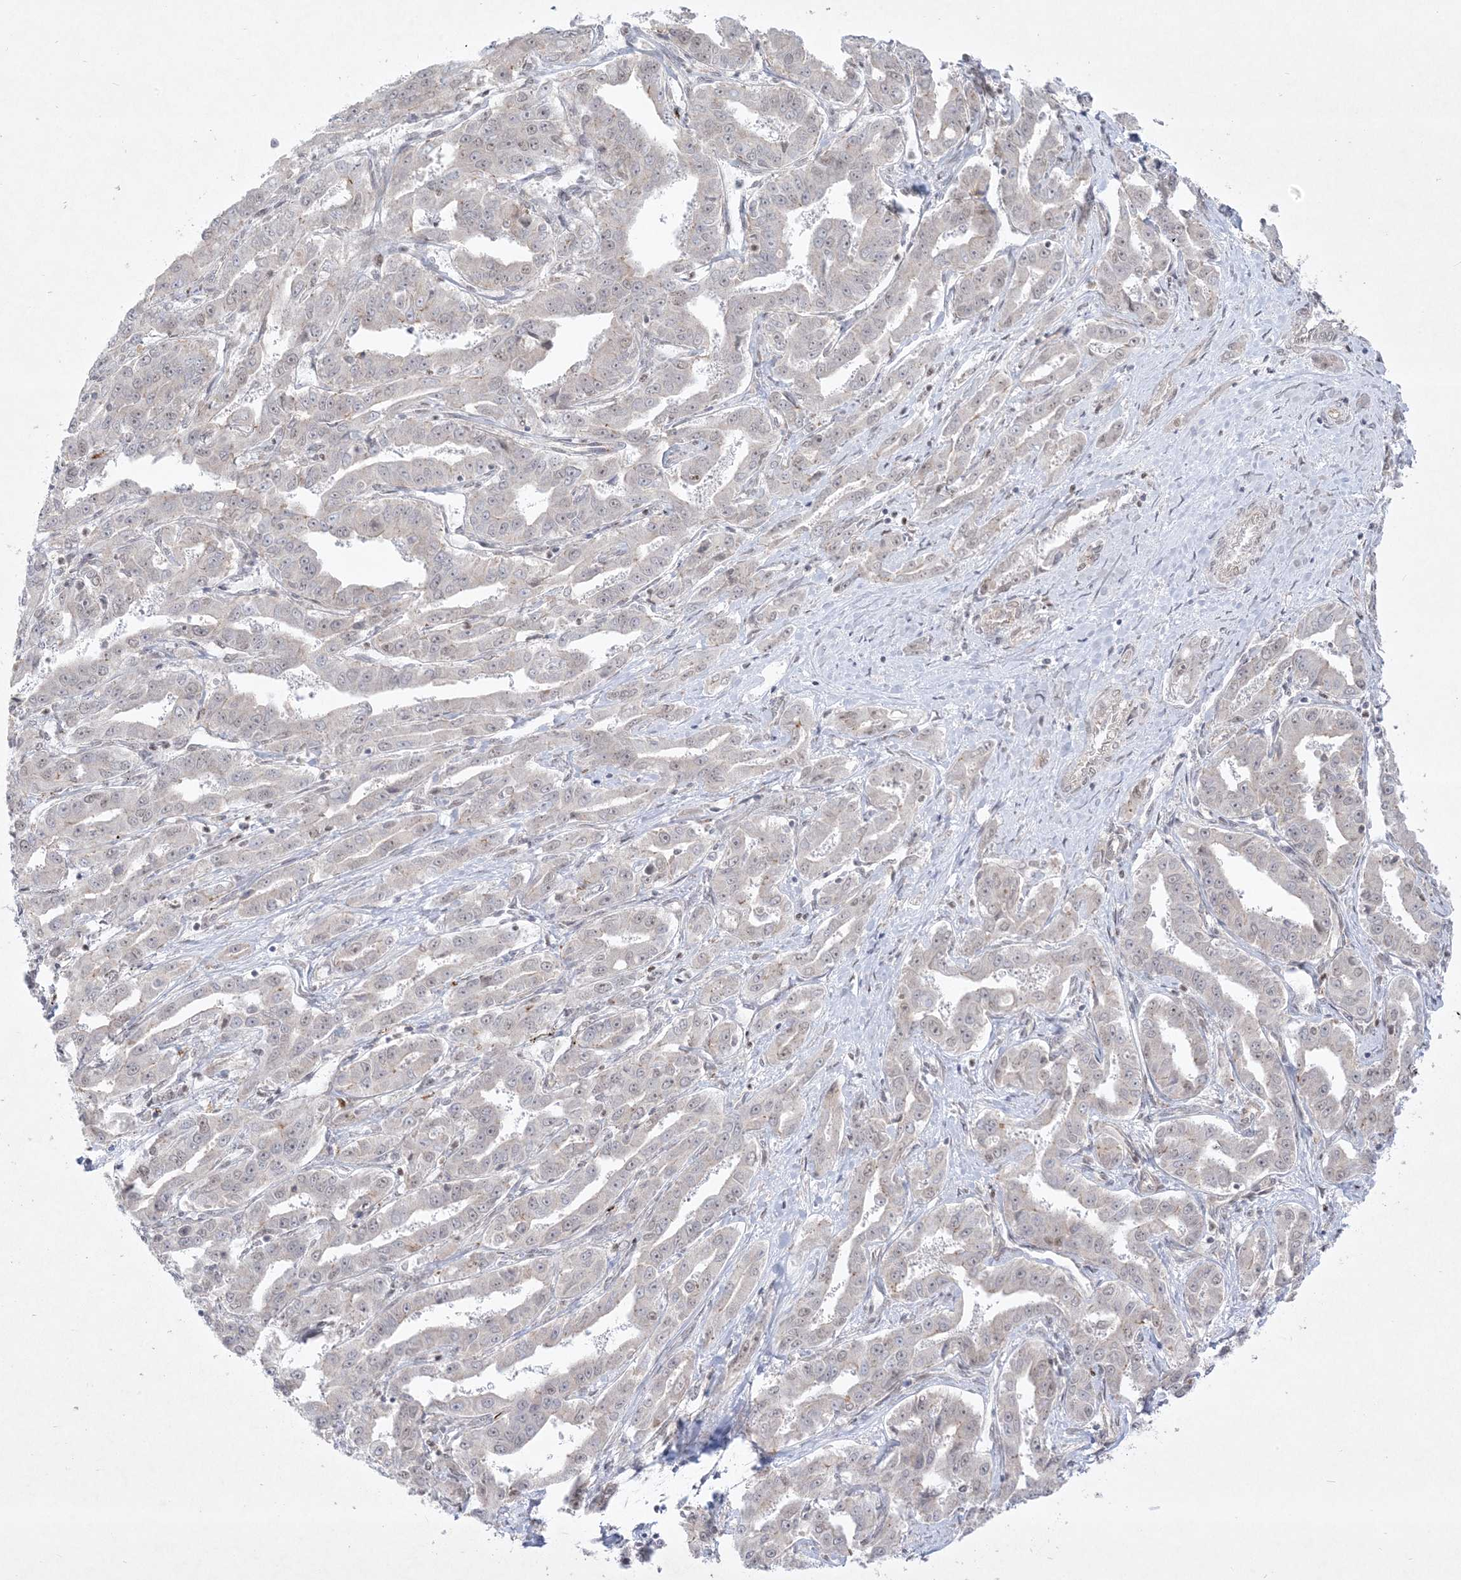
{"staining": {"intensity": "negative", "quantity": "none", "location": "none"}, "tissue": "liver cancer", "cell_type": "Tumor cells", "image_type": "cancer", "snomed": [{"axis": "morphology", "description": "Cholangiocarcinoma"}, {"axis": "topography", "description": "Liver"}], "caption": "A high-resolution histopathology image shows immunohistochemistry staining of cholangiocarcinoma (liver), which exhibits no significant expression in tumor cells. (DAB immunohistochemistry with hematoxylin counter stain).", "gene": "PTK6", "patient": {"sex": "male", "age": 59}}